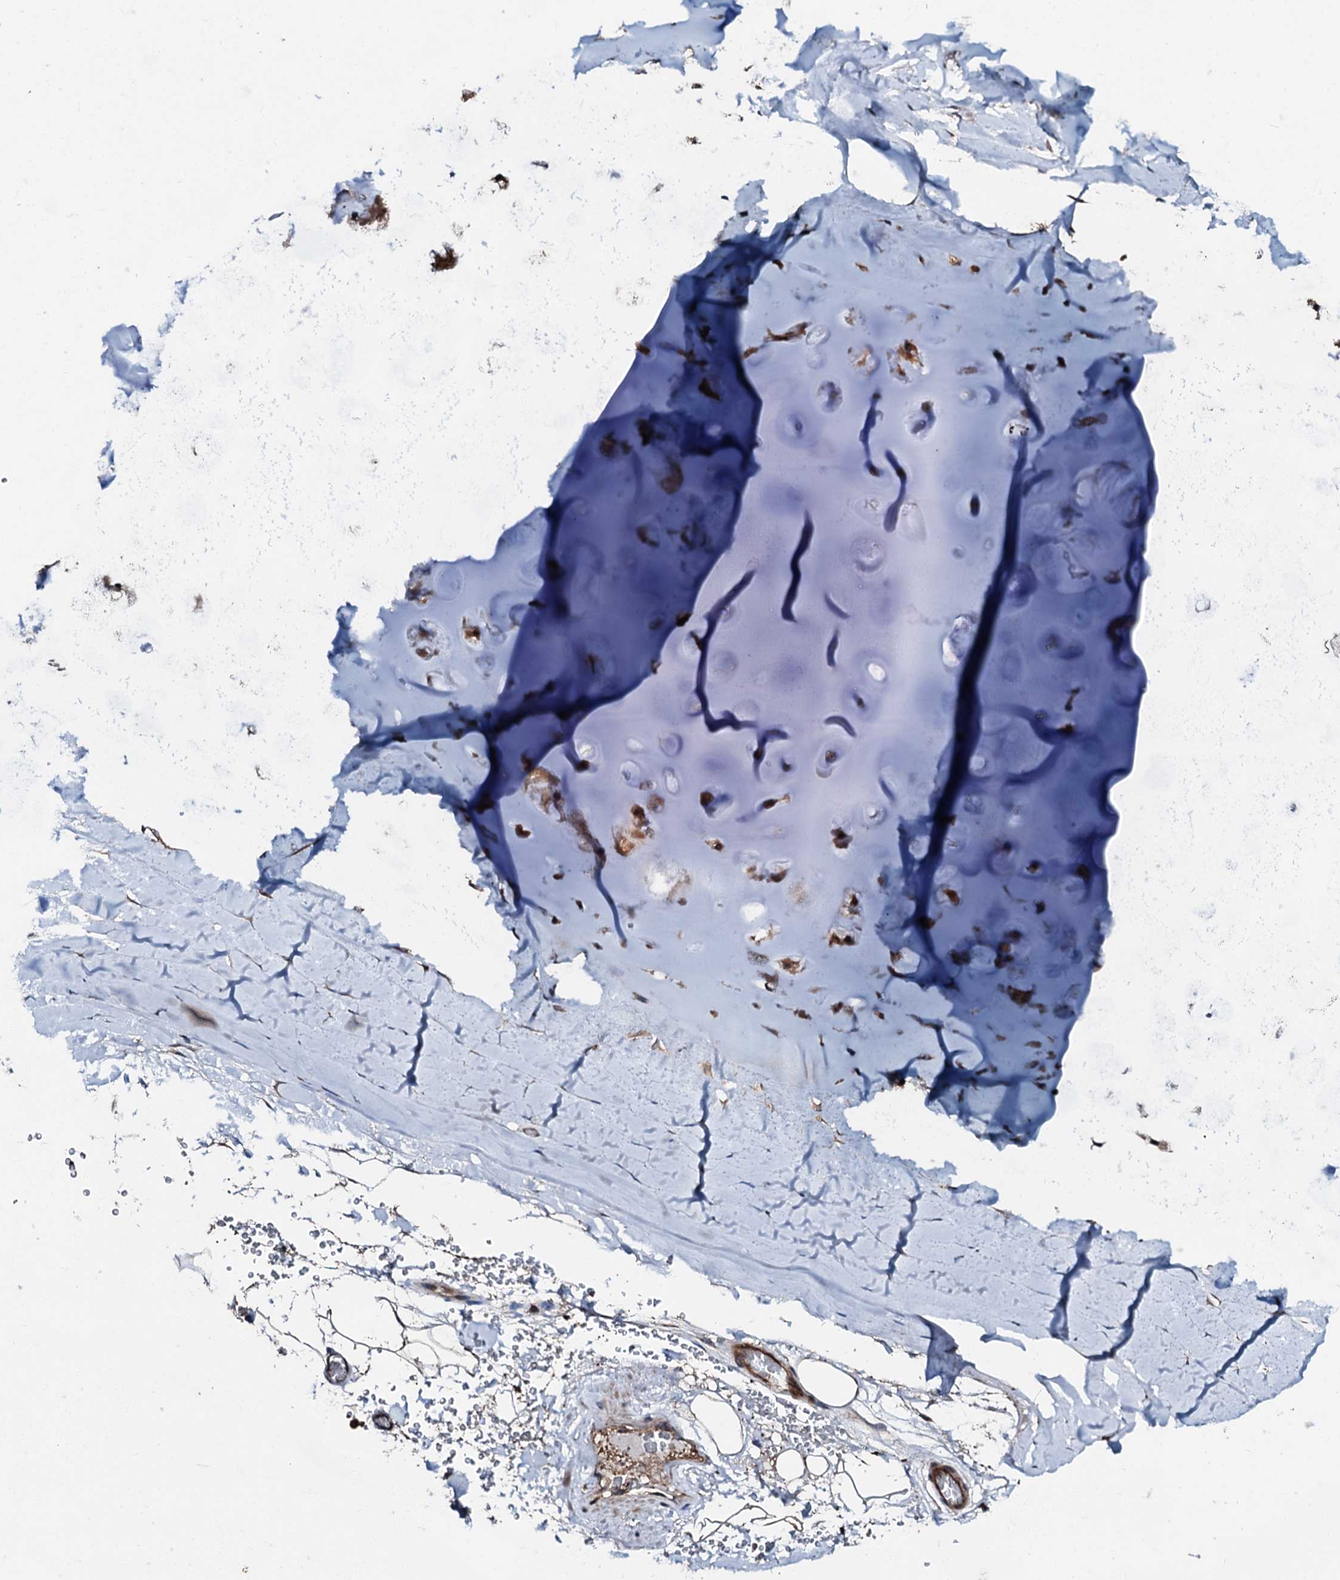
{"staining": {"intensity": "strong", "quantity": "25%-75%", "location": "nuclear"}, "tissue": "adipose tissue", "cell_type": "Adipocytes", "image_type": "normal", "snomed": [{"axis": "morphology", "description": "Normal tissue, NOS"}, {"axis": "morphology", "description": "Squamous cell carcinoma, NOS"}, {"axis": "topography", "description": "Lymph node"}, {"axis": "topography", "description": "Bronchus"}, {"axis": "topography", "description": "Lung"}], "caption": "A micrograph showing strong nuclear expression in approximately 25%-75% of adipocytes in benign adipose tissue, as visualized by brown immunohistochemical staining.", "gene": "FGD4", "patient": {"sex": "male", "age": 66}}